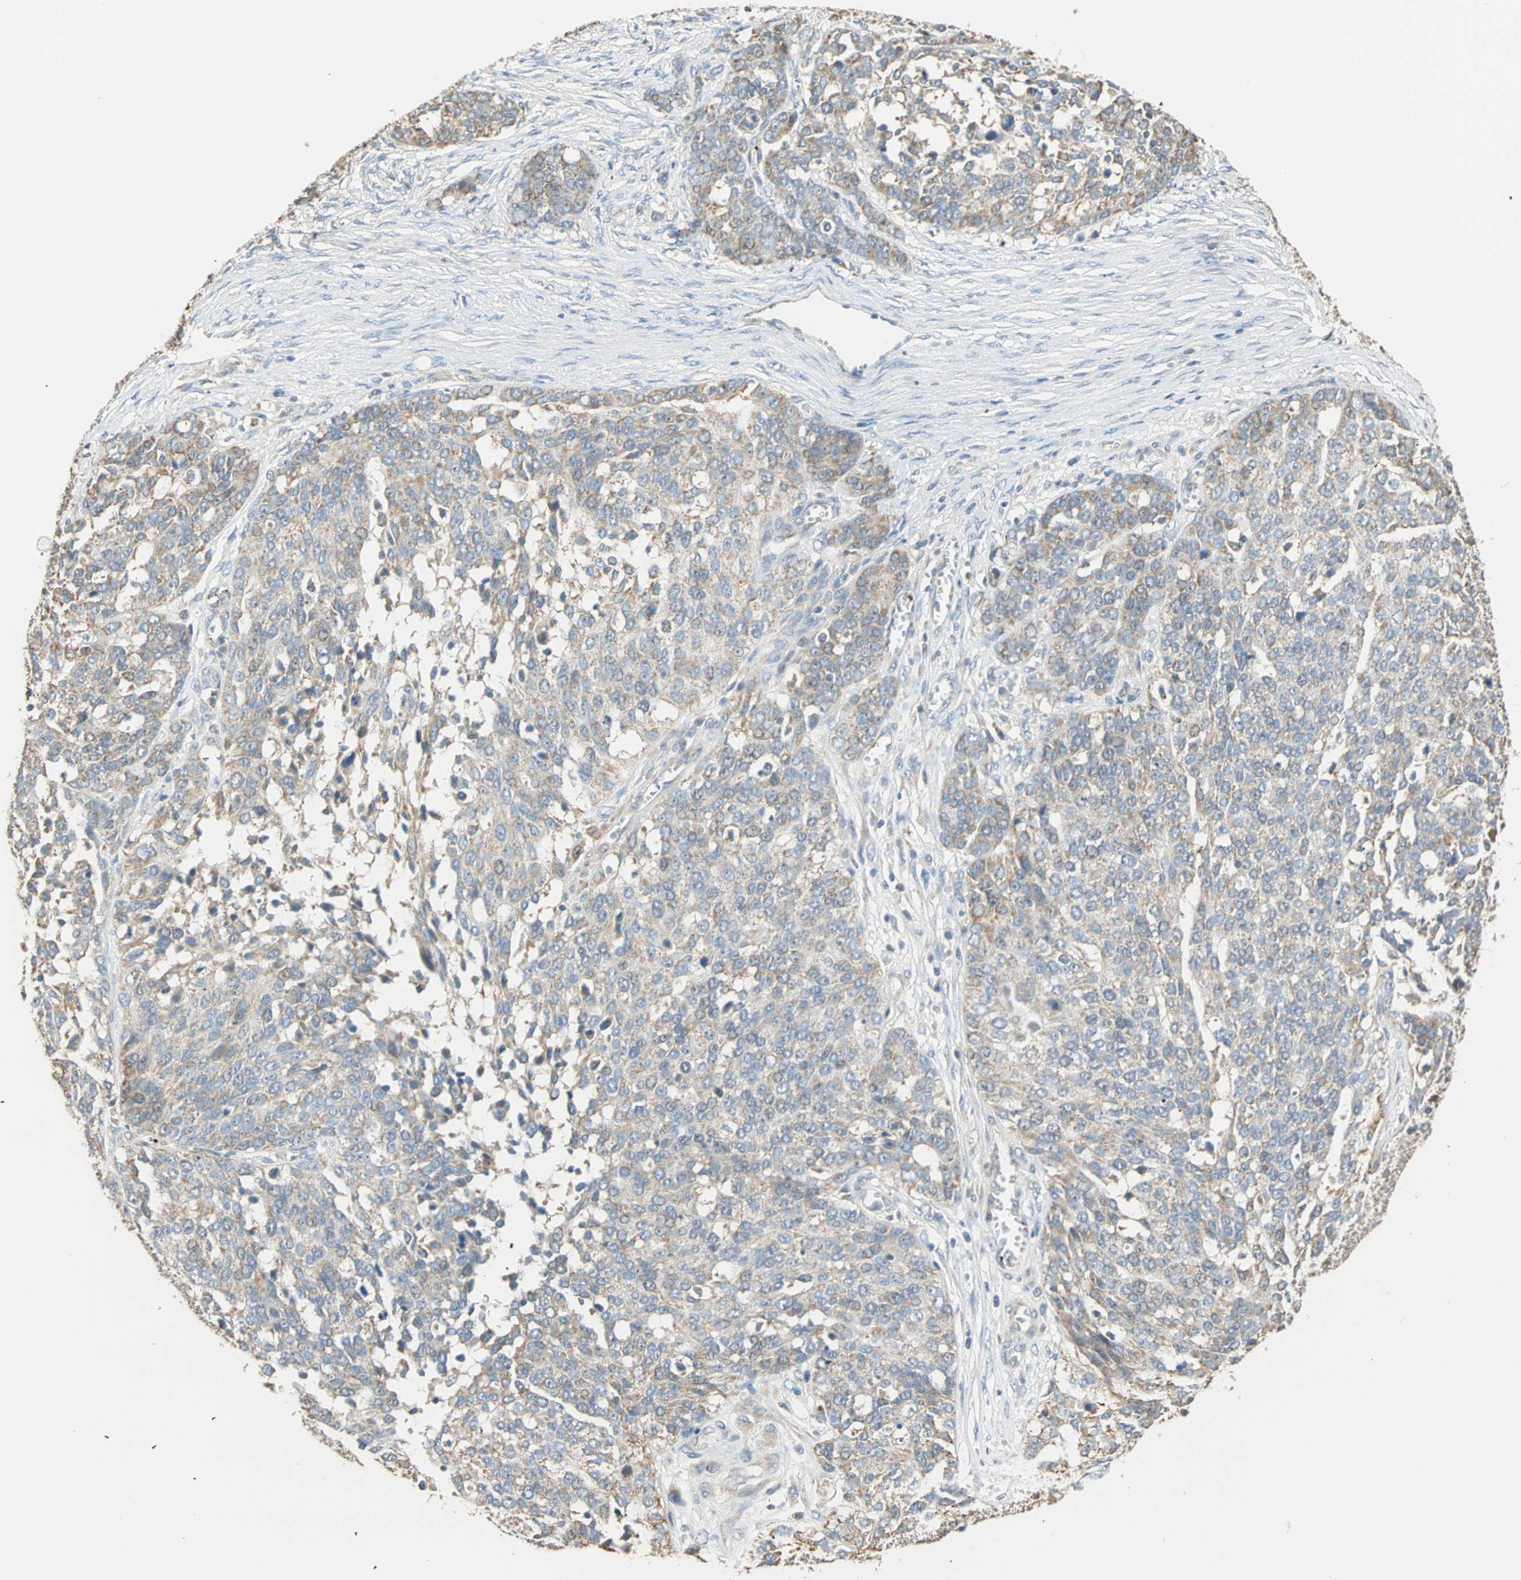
{"staining": {"intensity": "weak", "quantity": "25%-75%", "location": "cytoplasmic/membranous"}, "tissue": "ovarian cancer", "cell_type": "Tumor cells", "image_type": "cancer", "snomed": [{"axis": "morphology", "description": "Cystadenocarcinoma, serous, NOS"}, {"axis": "topography", "description": "Ovary"}], "caption": "Immunohistochemical staining of human ovarian cancer (serous cystadenocarcinoma) displays low levels of weak cytoplasmic/membranous staining in approximately 25%-75% of tumor cells.", "gene": "RAD18", "patient": {"sex": "female", "age": 44}}